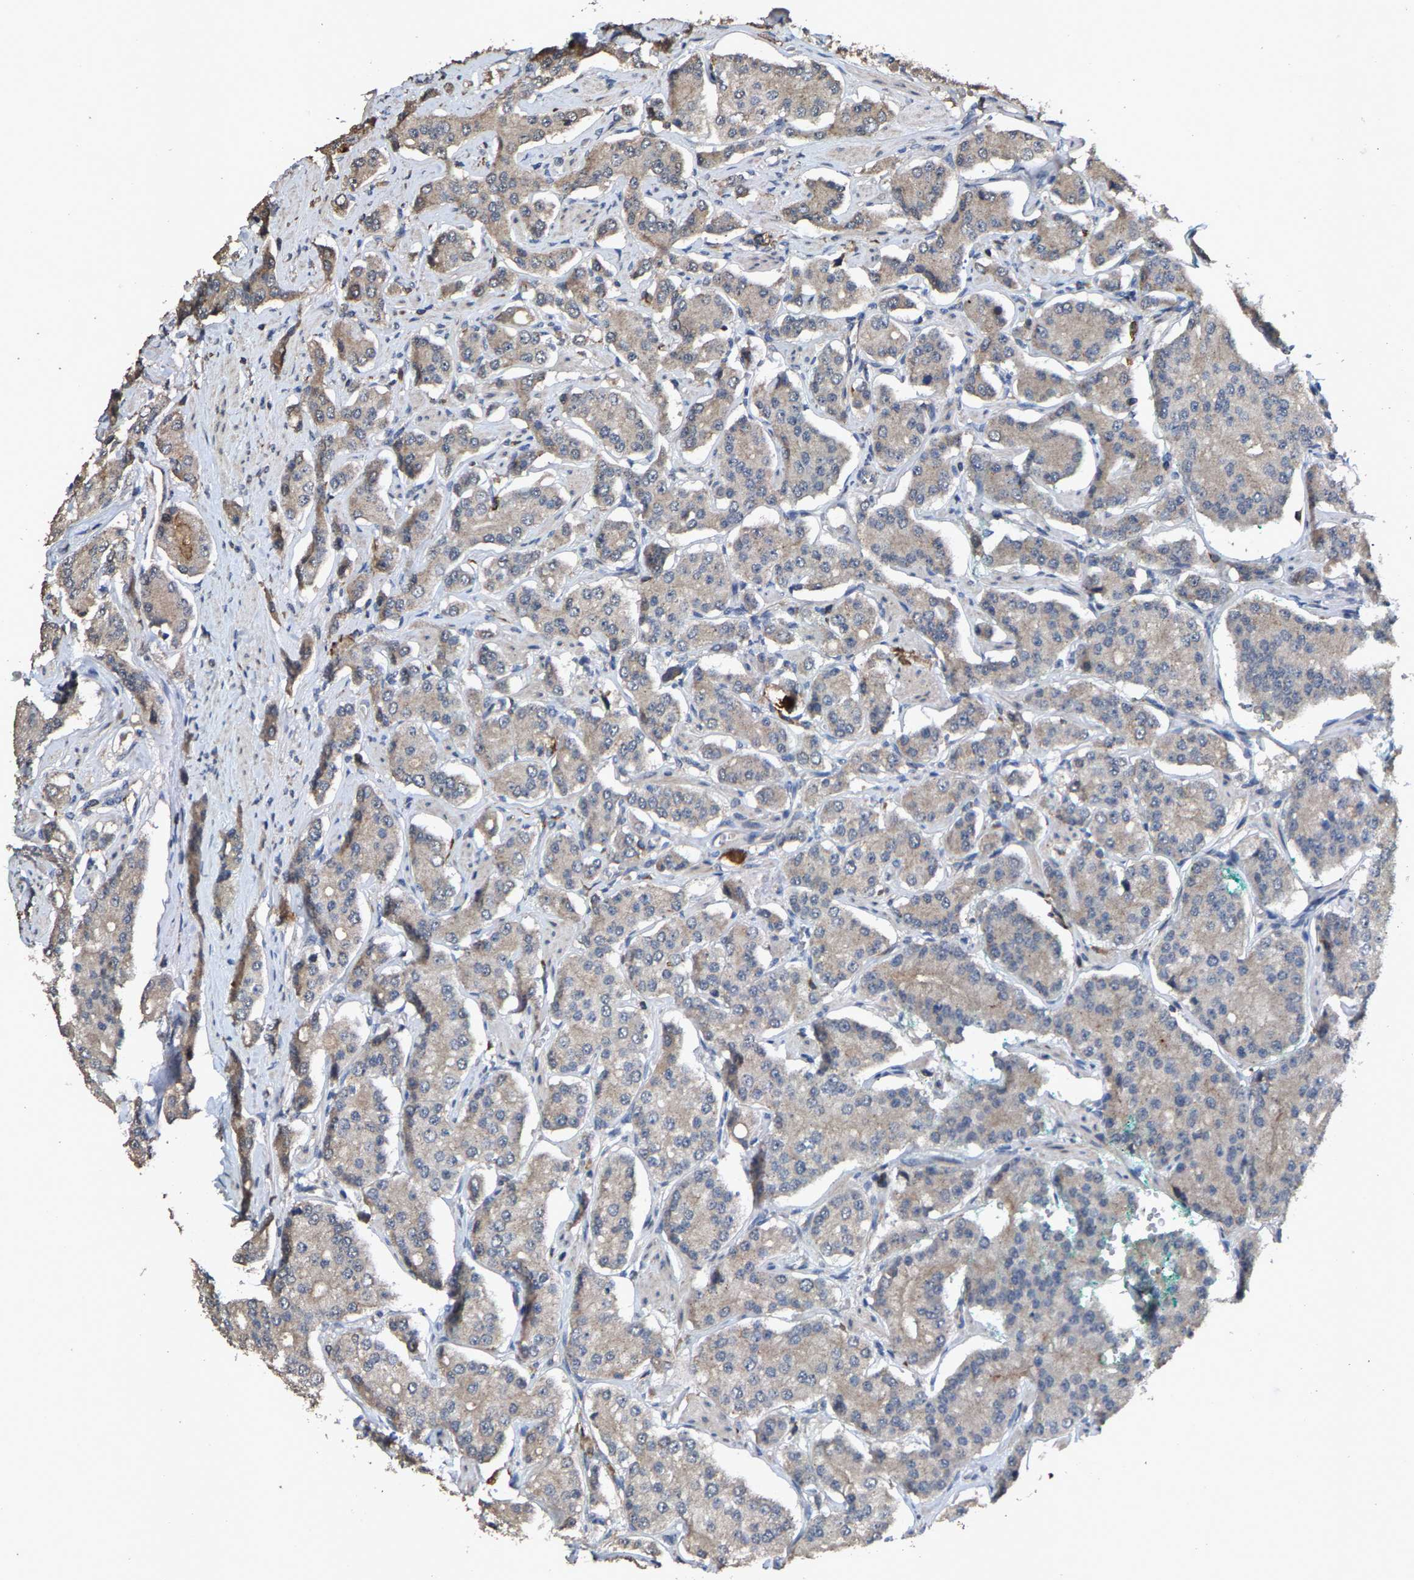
{"staining": {"intensity": "weak", "quantity": "25%-75%", "location": "cytoplasmic/membranous"}, "tissue": "prostate cancer", "cell_type": "Tumor cells", "image_type": "cancer", "snomed": [{"axis": "morphology", "description": "Adenocarcinoma, Low grade"}, {"axis": "topography", "description": "Prostate"}], "caption": "The immunohistochemical stain labels weak cytoplasmic/membranous positivity in tumor cells of prostate cancer tissue.", "gene": "TDRKH", "patient": {"sex": "male", "age": 69}}